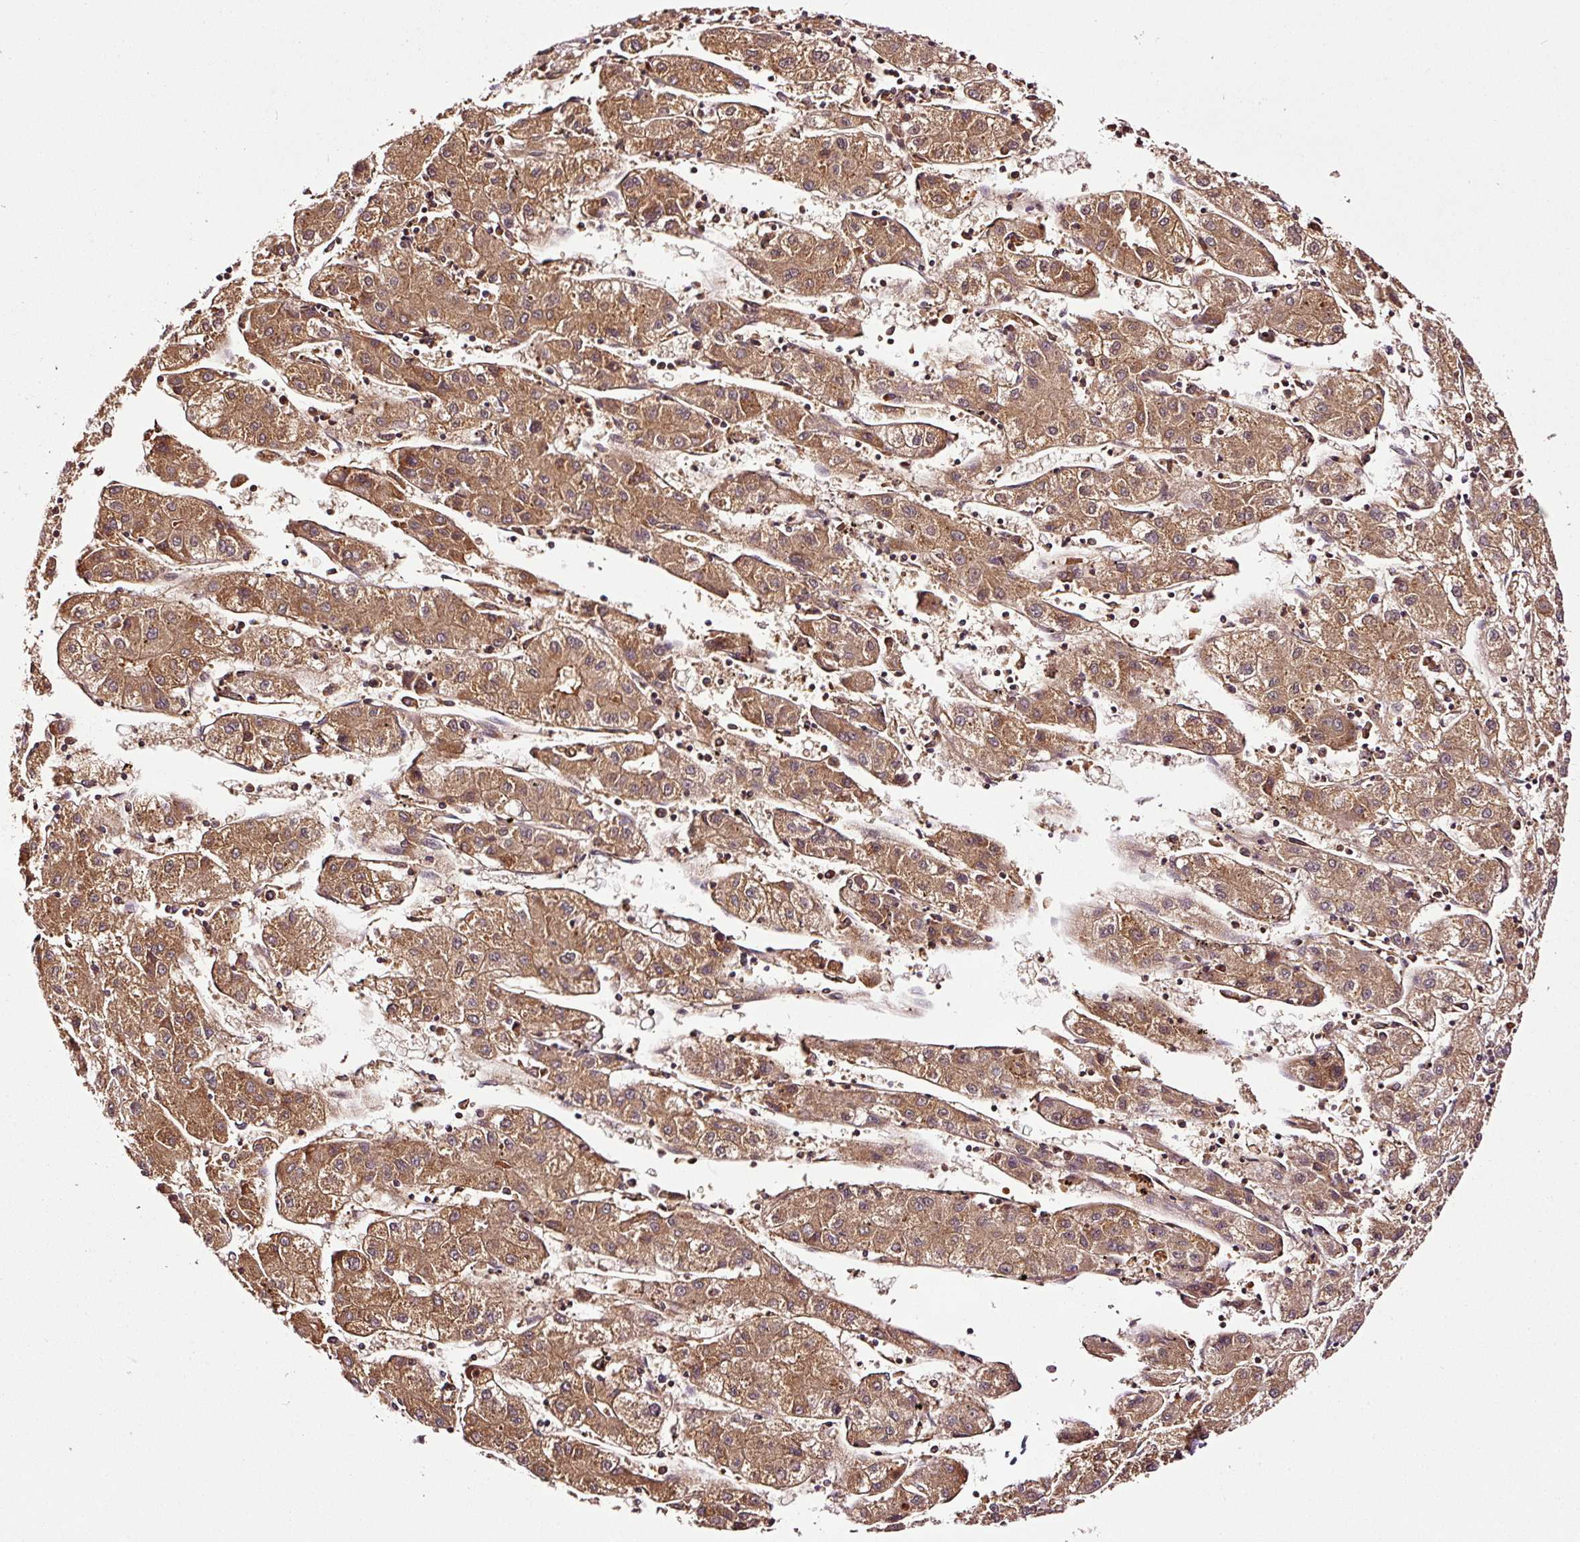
{"staining": {"intensity": "moderate", "quantity": ">75%", "location": "cytoplasmic/membranous"}, "tissue": "liver cancer", "cell_type": "Tumor cells", "image_type": "cancer", "snomed": [{"axis": "morphology", "description": "Carcinoma, Hepatocellular, NOS"}, {"axis": "topography", "description": "Liver"}], "caption": "Liver cancer stained with a protein marker exhibits moderate staining in tumor cells.", "gene": "PGLYRP2", "patient": {"sex": "male", "age": 72}}